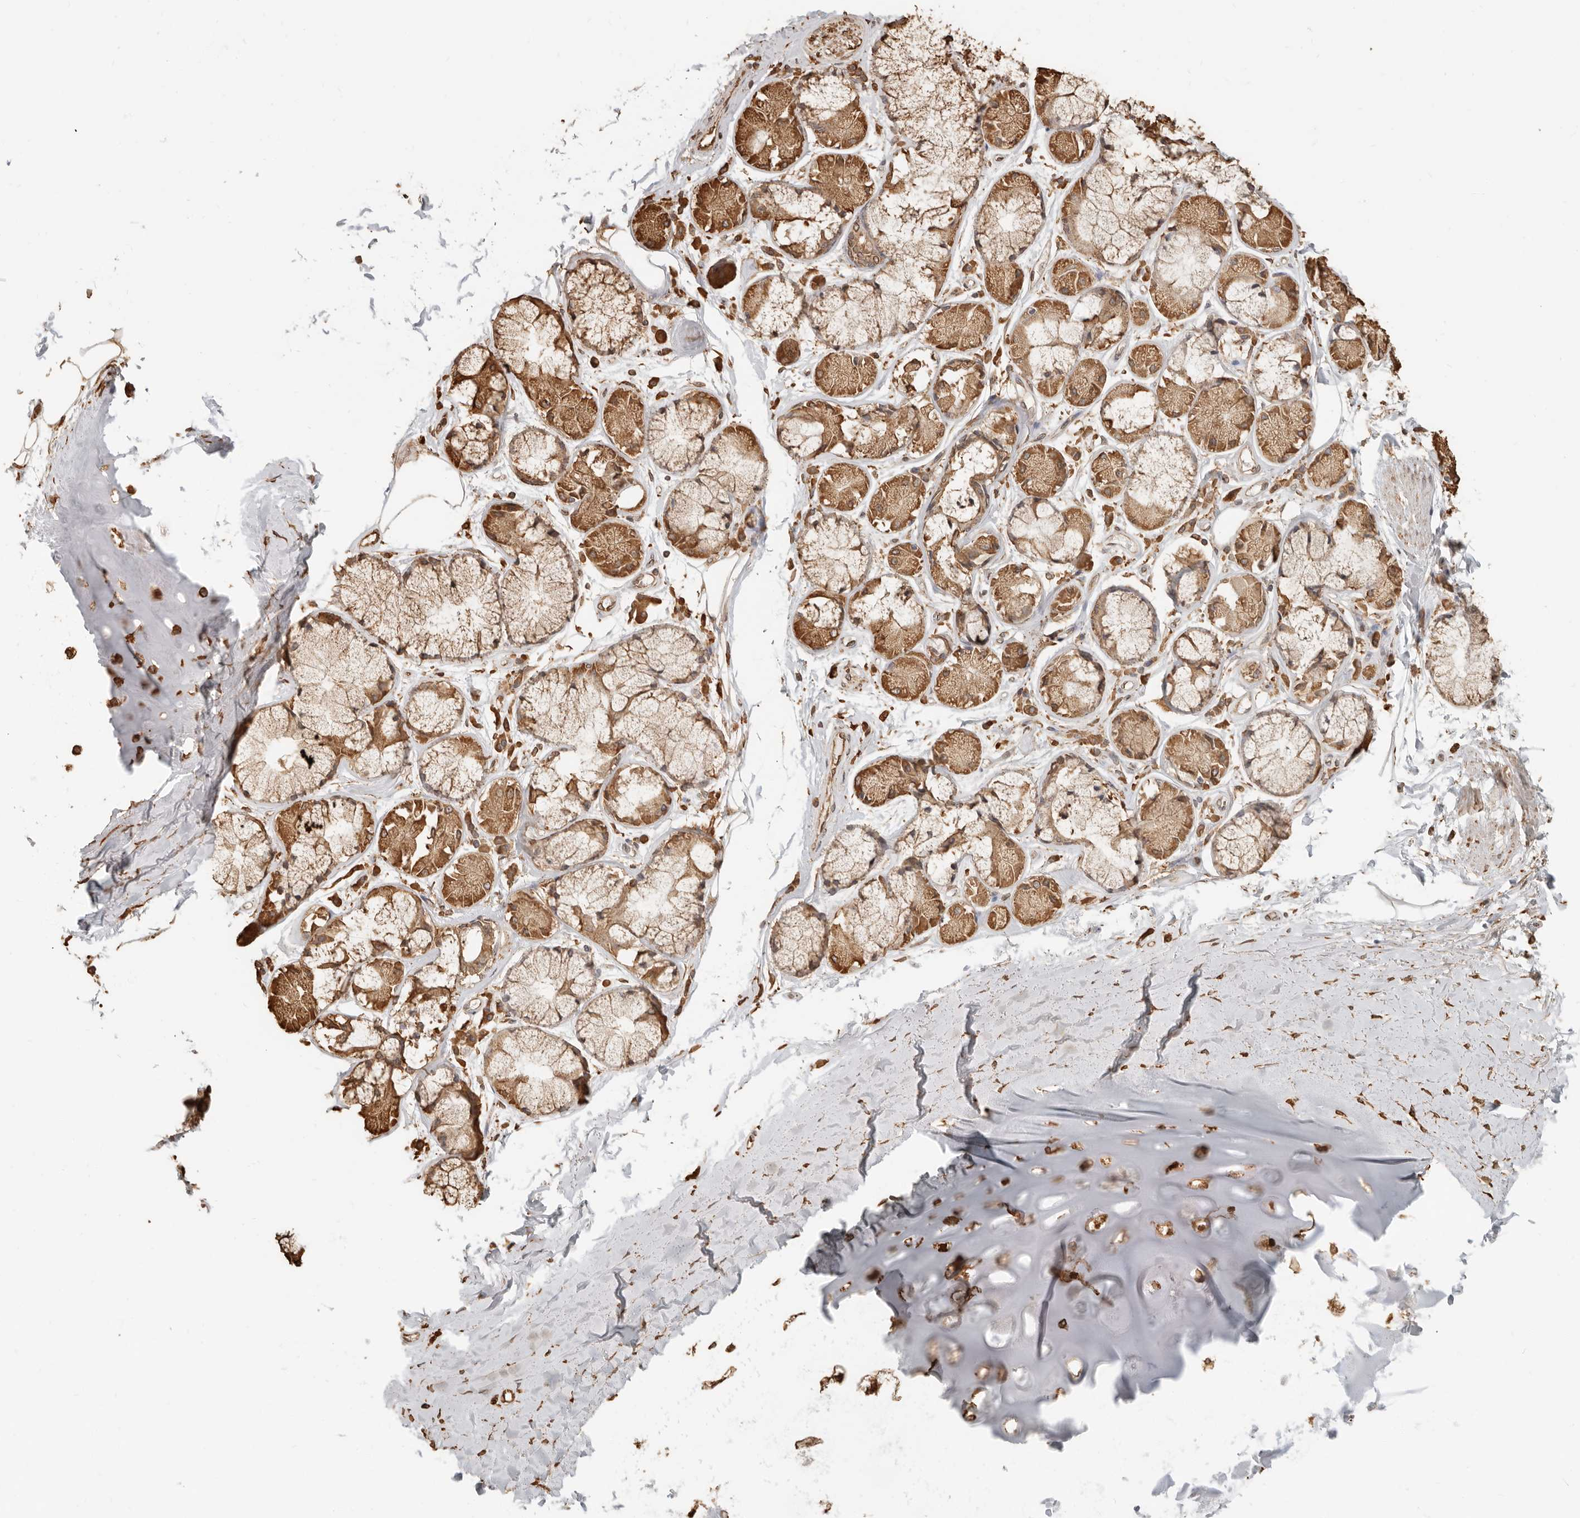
{"staining": {"intensity": "moderate", "quantity": ">75%", "location": "cytoplasmic/membranous,nuclear"}, "tissue": "adipose tissue", "cell_type": "Adipocytes", "image_type": "normal", "snomed": [{"axis": "morphology", "description": "Normal tissue, NOS"}, {"axis": "topography", "description": "Bronchus"}], "caption": "Immunohistochemical staining of benign human adipose tissue demonstrates >75% levels of moderate cytoplasmic/membranous,nuclear protein expression in about >75% of adipocytes.", "gene": "ARHGEF10L", "patient": {"sex": "male", "age": 66}}